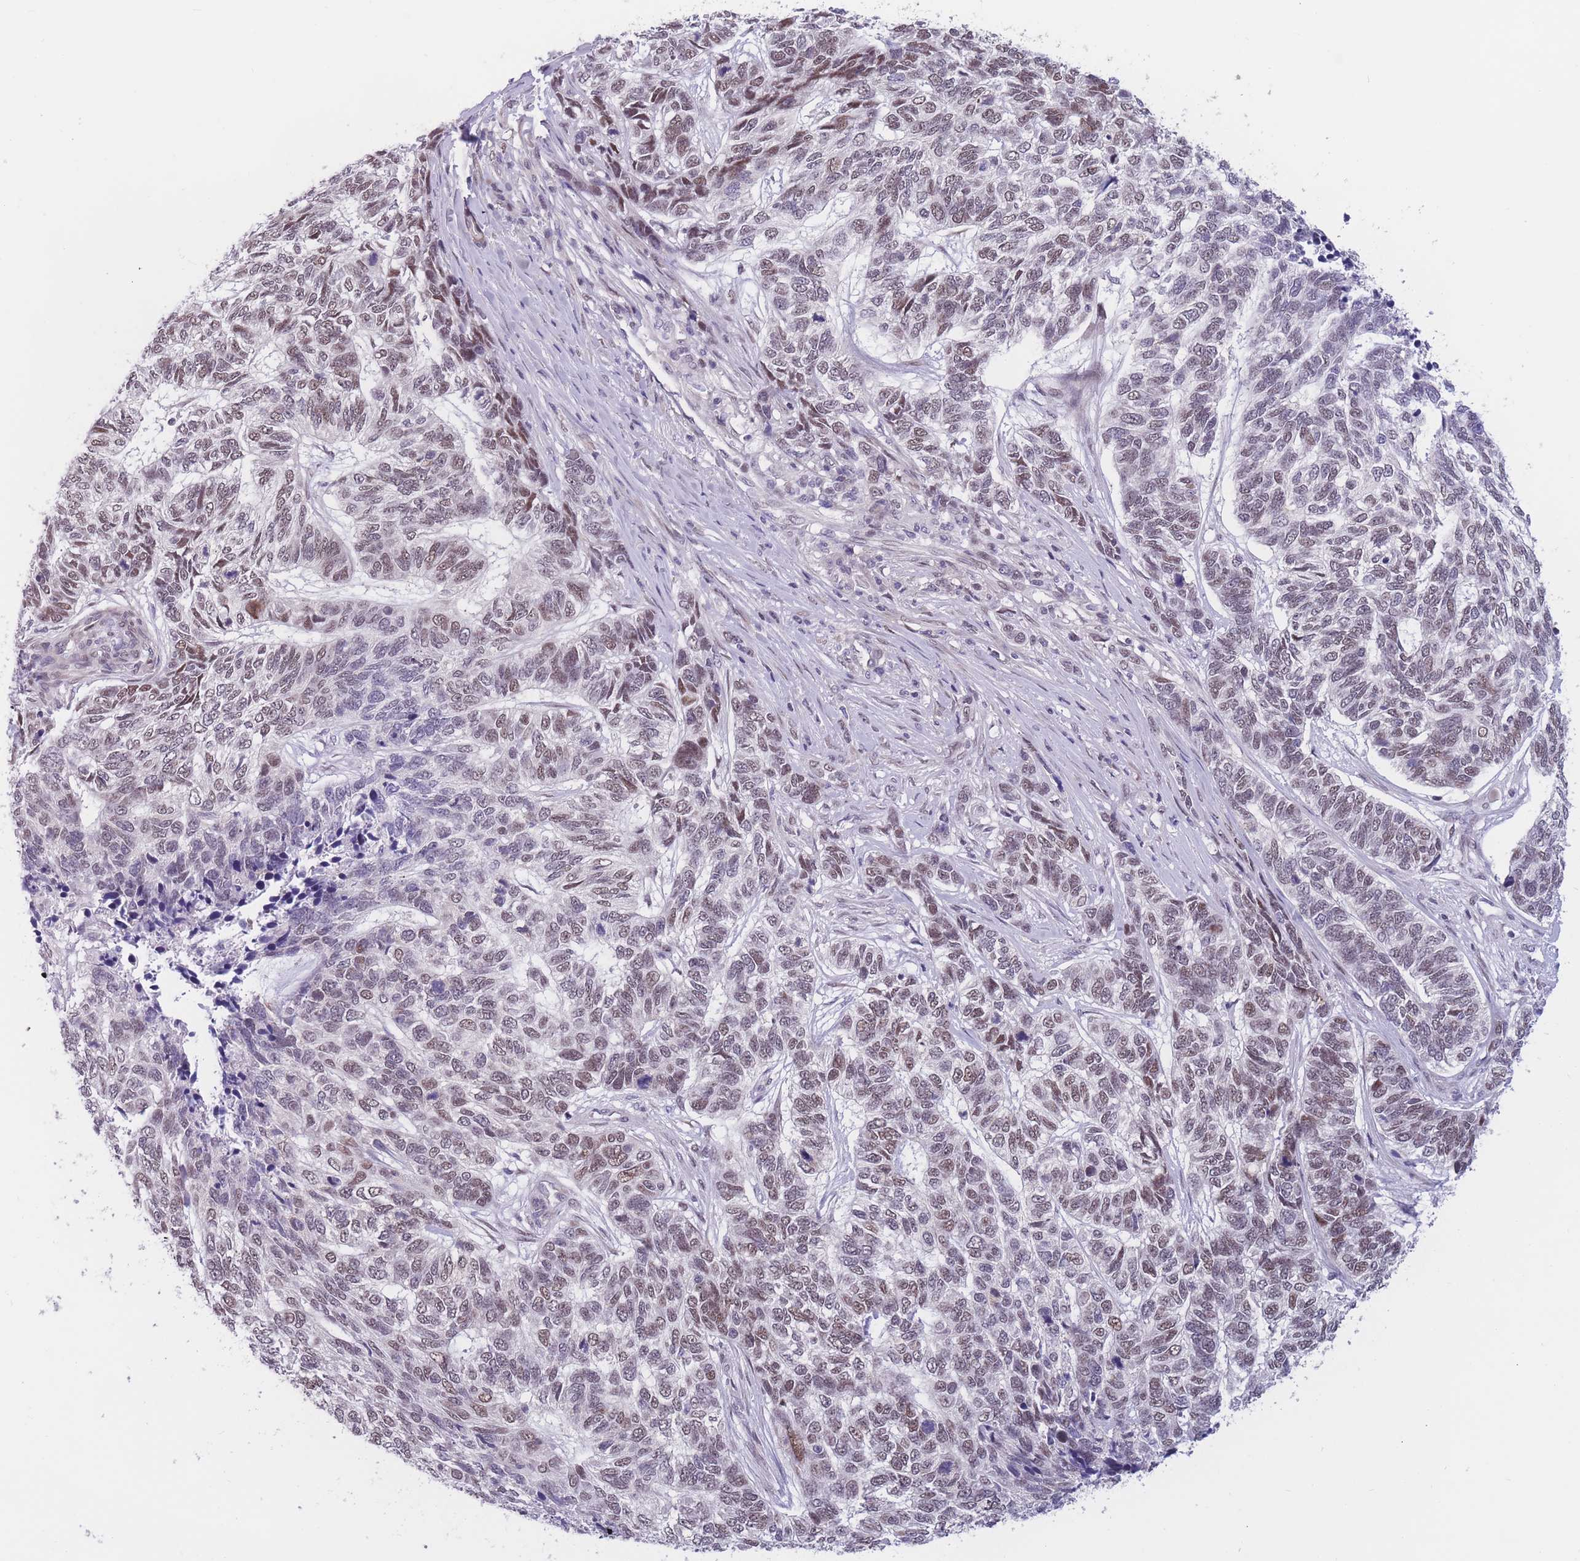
{"staining": {"intensity": "weak", "quantity": "25%-75%", "location": "nuclear"}, "tissue": "skin cancer", "cell_type": "Tumor cells", "image_type": "cancer", "snomed": [{"axis": "morphology", "description": "Basal cell carcinoma"}, {"axis": "topography", "description": "Skin"}], "caption": "Skin basal cell carcinoma stained for a protein reveals weak nuclear positivity in tumor cells.", "gene": "BCL9L", "patient": {"sex": "female", "age": 65}}